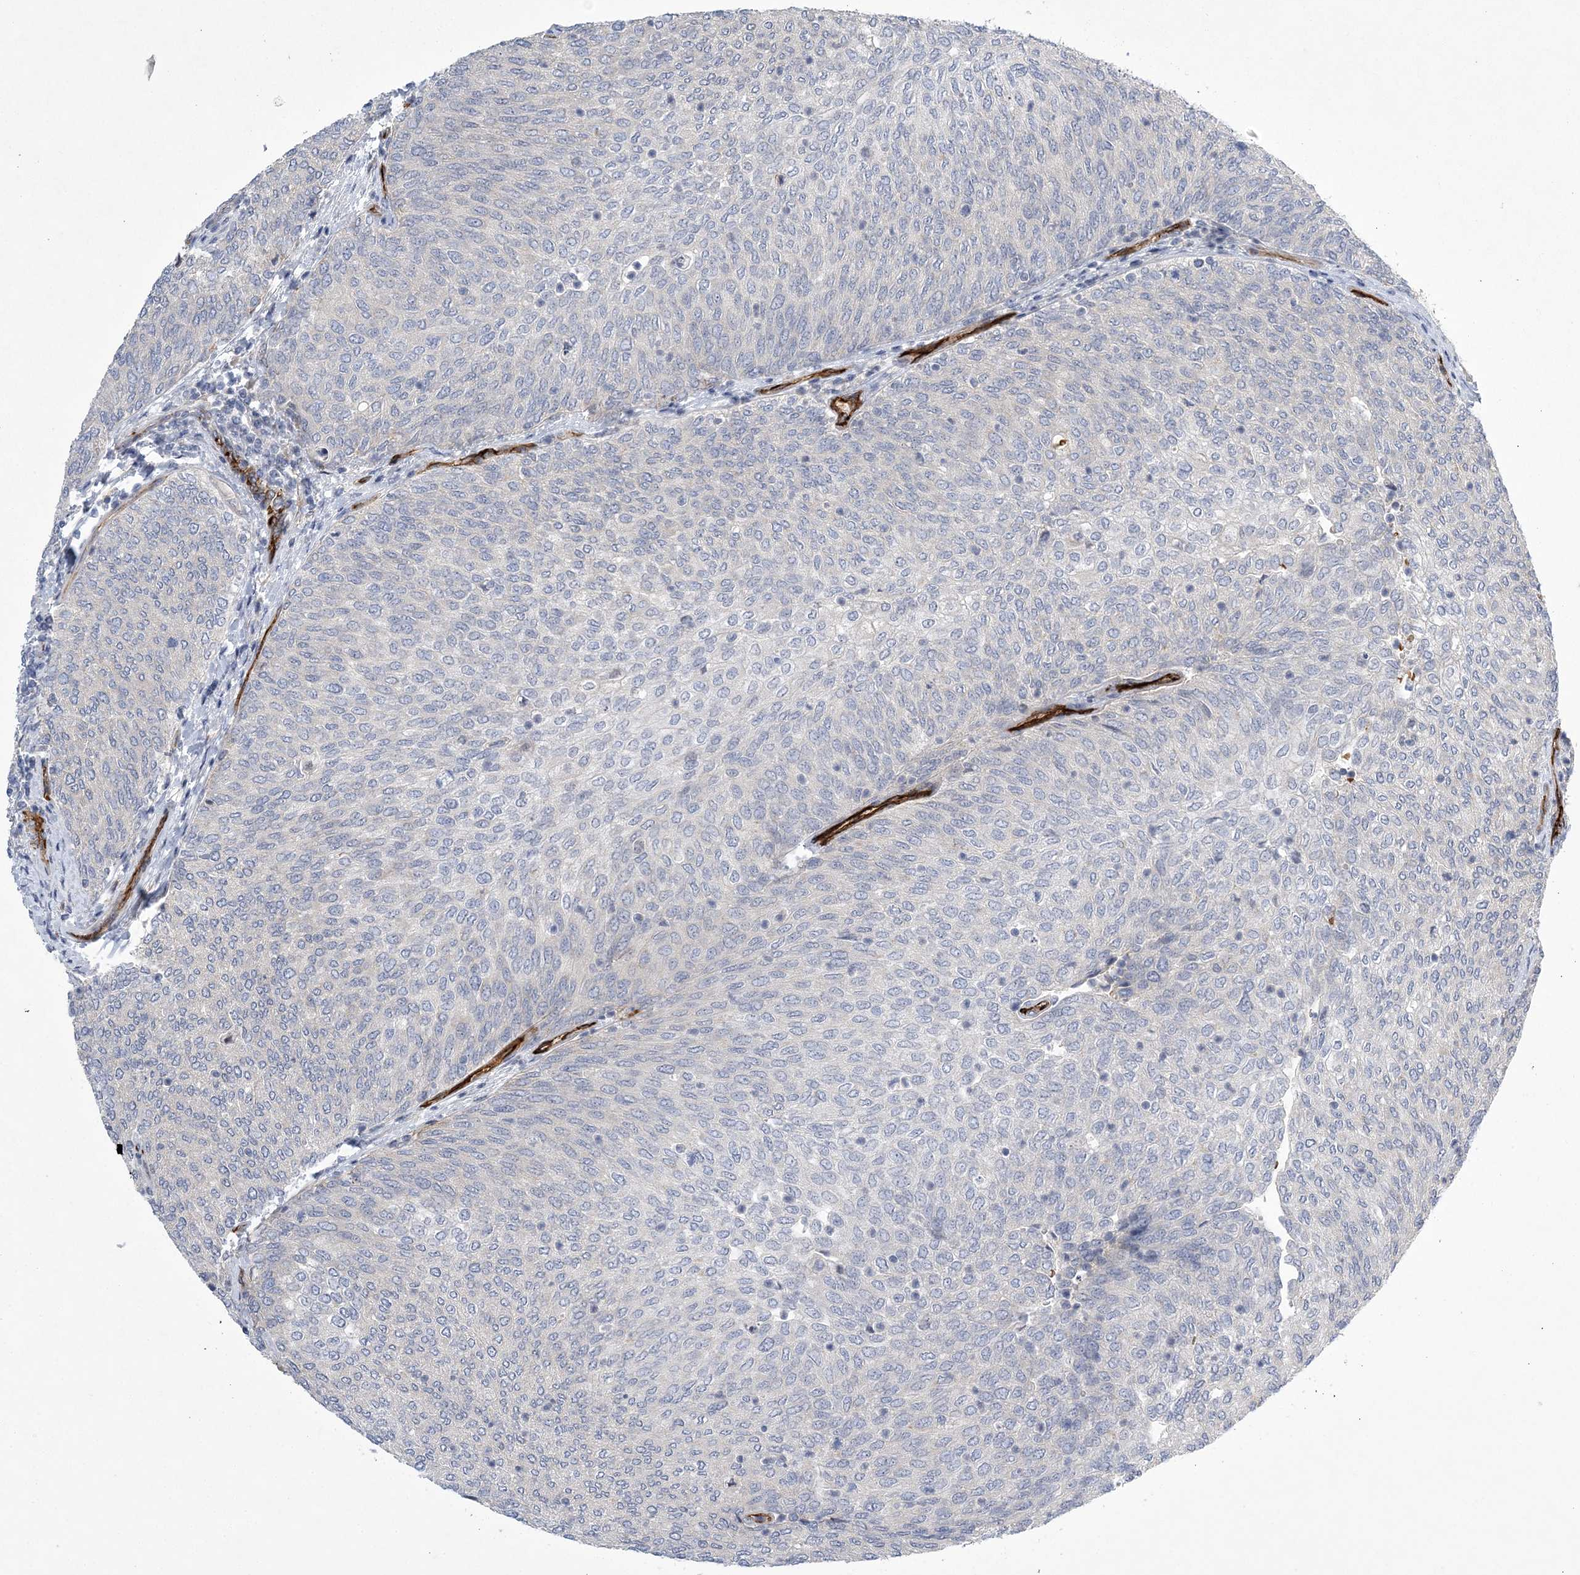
{"staining": {"intensity": "negative", "quantity": "none", "location": "none"}, "tissue": "urothelial cancer", "cell_type": "Tumor cells", "image_type": "cancer", "snomed": [{"axis": "morphology", "description": "Urothelial carcinoma, Low grade"}, {"axis": "topography", "description": "Urinary bladder"}], "caption": "There is no significant staining in tumor cells of low-grade urothelial carcinoma.", "gene": "CALN1", "patient": {"sex": "female", "age": 79}}